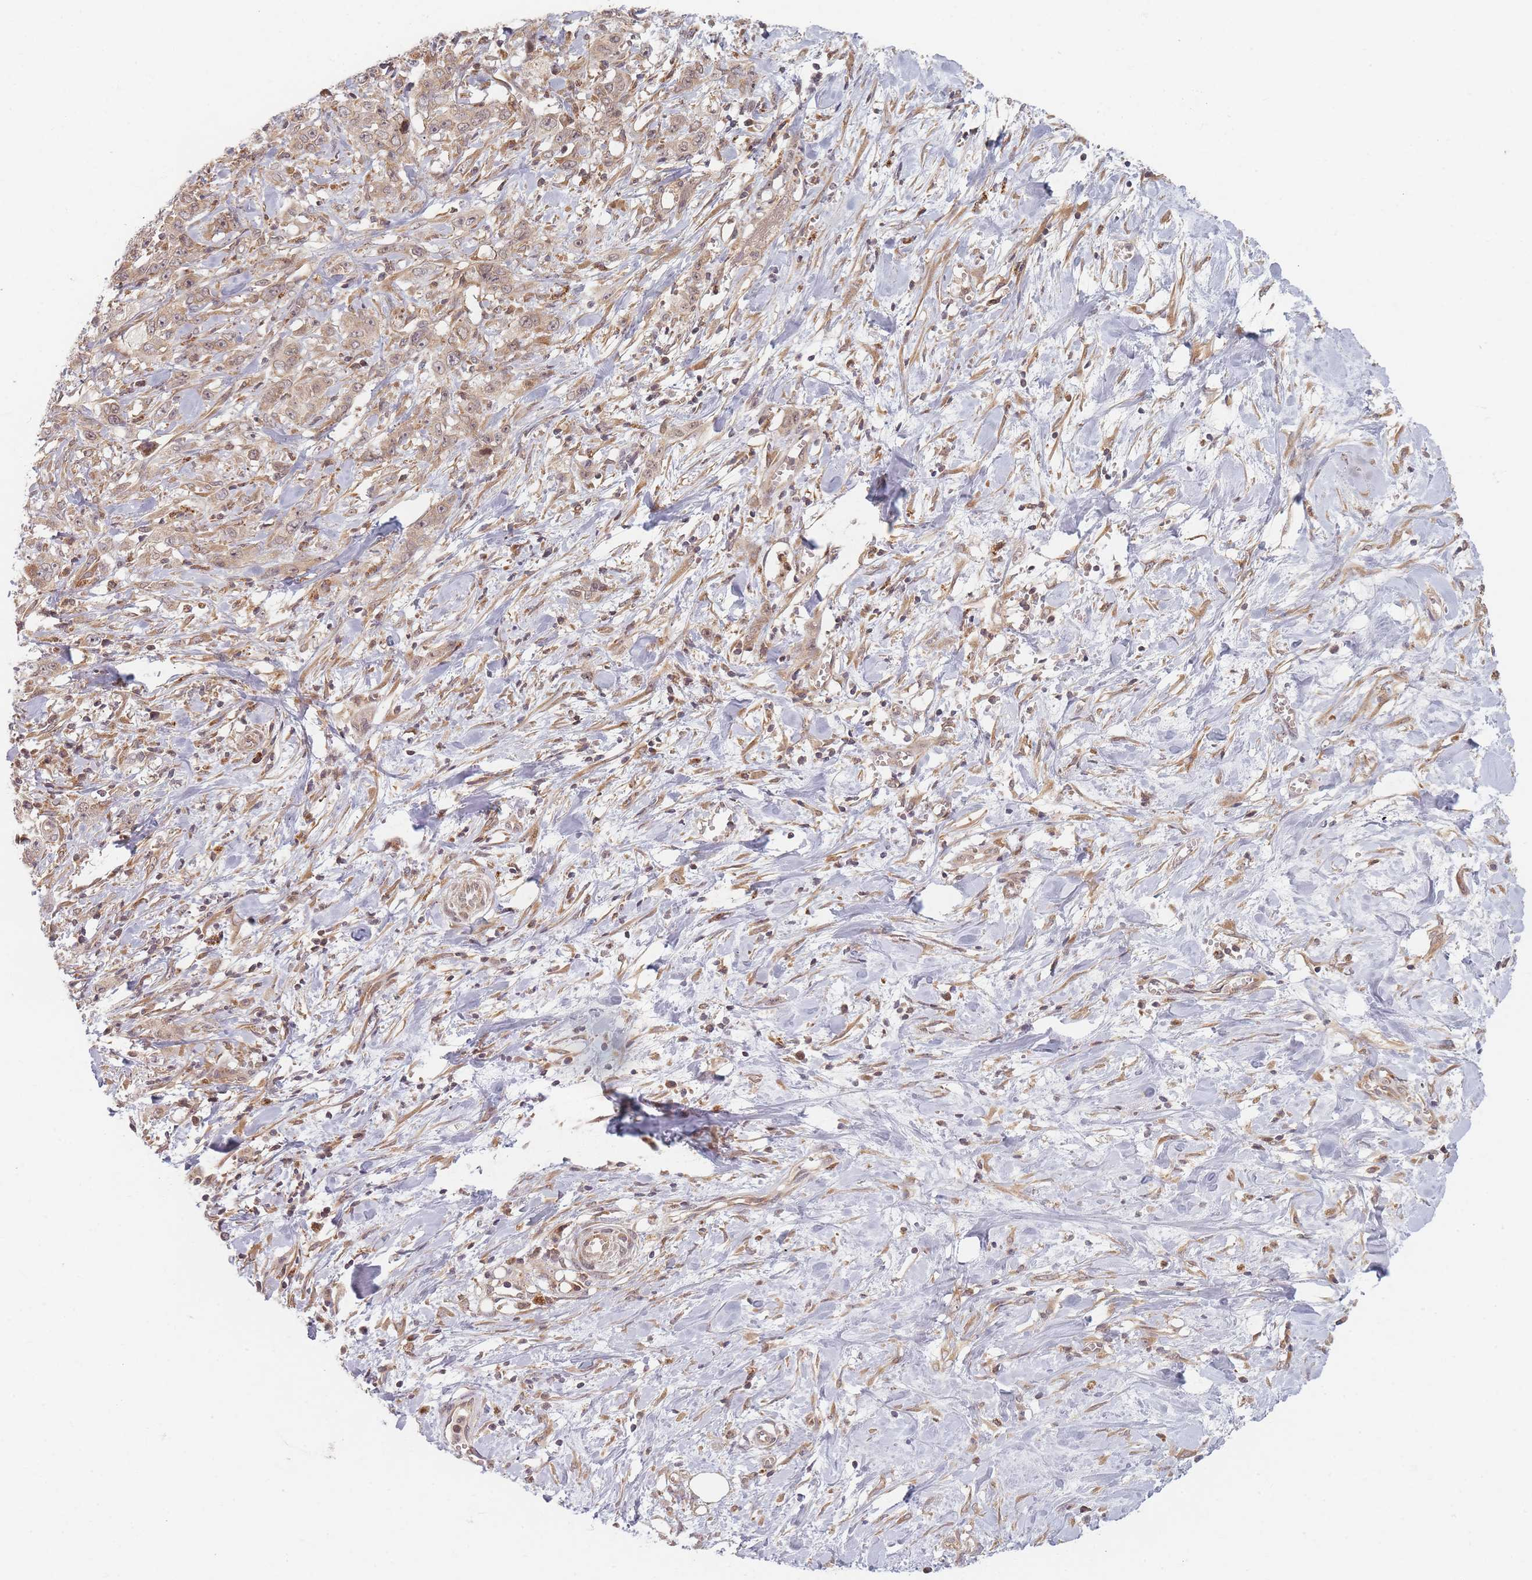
{"staining": {"intensity": "weak", "quantity": "25%-75%", "location": "cytoplasmic/membranous"}, "tissue": "stomach cancer", "cell_type": "Tumor cells", "image_type": "cancer", "snomed": [{"axis": "morphology", "description": "Adenocarcinoma, NOS"}, {"axis": "topography", "description": "Stomach, upper"}], "caption": "Immunohistochemical staining of adenocarcinoma (stomach) demonstrates weak cytoplasmic/membranous protein positivity in approximately 25%-75% of tumor cells. (DAB IHC with brightfield microscopy, high magnification).", "gene": "RADX", "patient": {"sex": "male", "age": 62}}